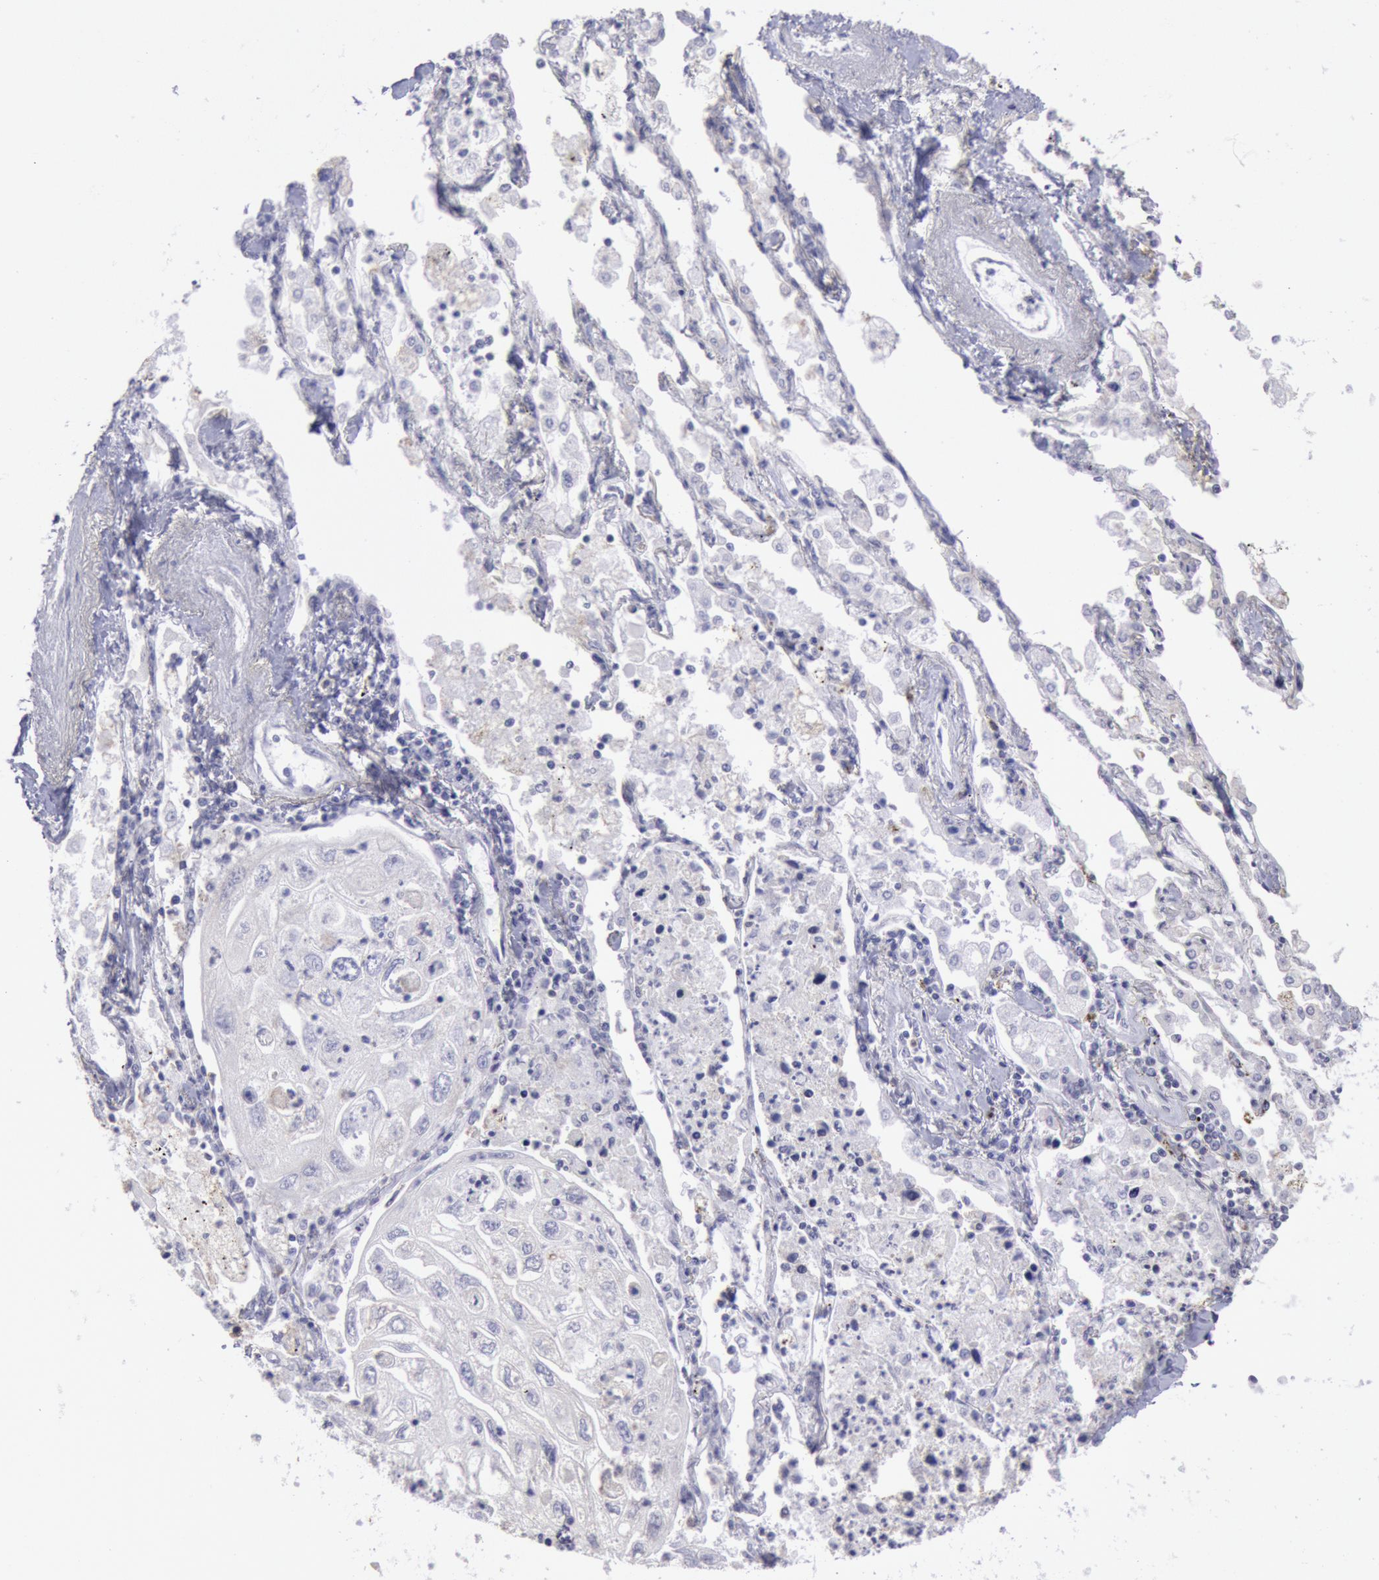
{"staining": {"intensity": "negative", "quantity": "none", "location": "none"}, "tissue": "lung cancer", "cell_type": "Tumor cells", "image_type": "cancer", "snomed": [{"axis": "morphology", "description": "Squamous cell carcinoma, NOS"}, {"axis": "topography", "description": "Lung"}], "caption": "Lung squamous cell carcinoma stained for a protein using immunohistochemistry (IHC) shows no staining tumor cells.", "gene": "MYH7", "patient": {"sex": "male", "age": 75}}